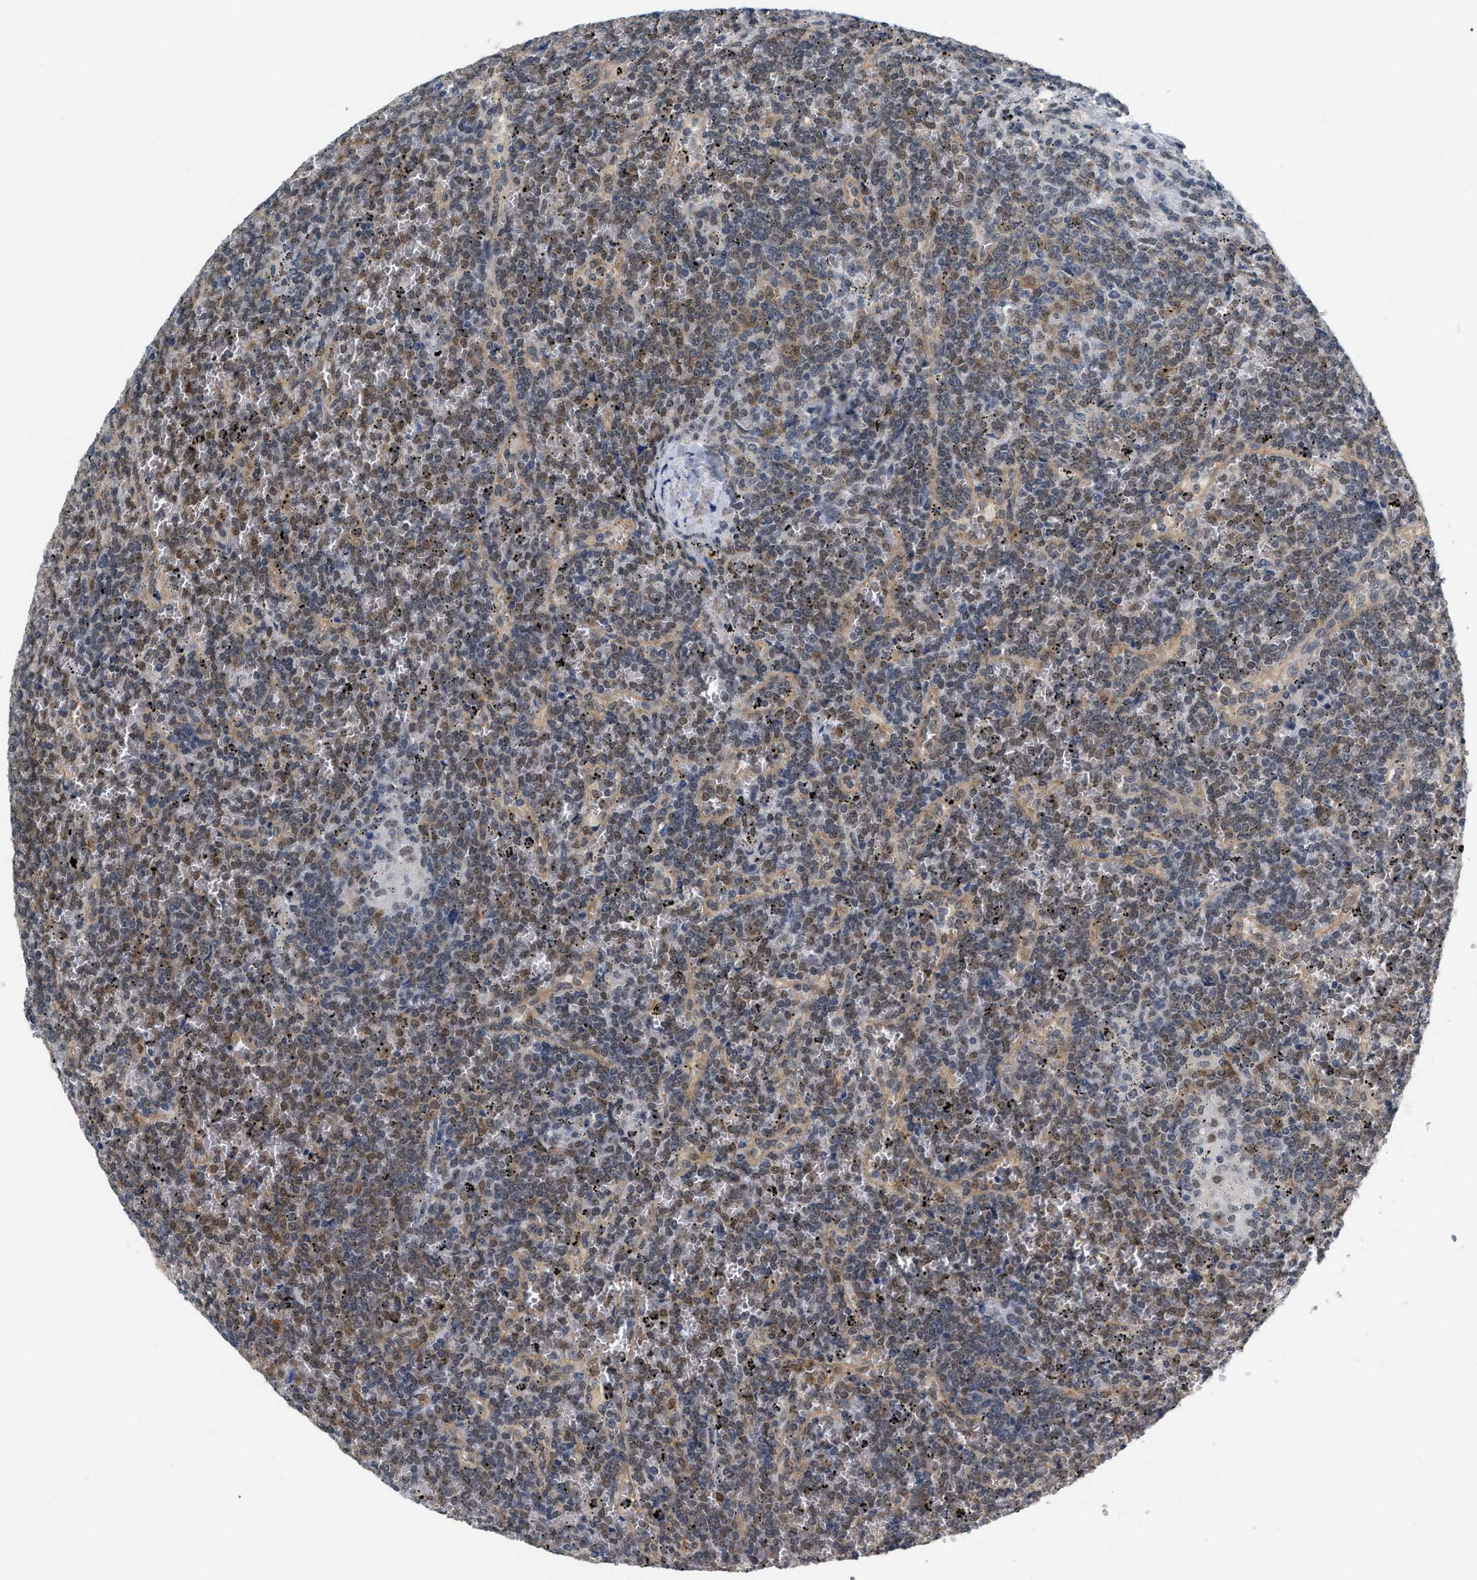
{"staining": {"intensity": "moderate", "quantity": ">75%", "location": "cytoplasmic/membranous,nuclear"}, "tissue": "lymphoma", "cell_type": "Tumor cells", "image_type": "cancer", "snomed": [{"axis": "morphology", "description": "Malignant lymphoma, non-Hodgkin's type, Low grade"}, {"axis": "topography", "description": "Spleen"}], "caption": "Malignant lymphoma, non-Hodgkin's type (low-grade) stained with immunohistochemistry (IHC) demonstrates moderate cytoplasmic/membranous and nuclear positivity in approximately >75% of tumor cells. The protein of interest is stained brown, and the nuclei are stained in blue (DAB IHC with brightfield microscopy, high magnification).", "gene": "RUVBL1", "patient": {"sex": "female", "age": 19}}